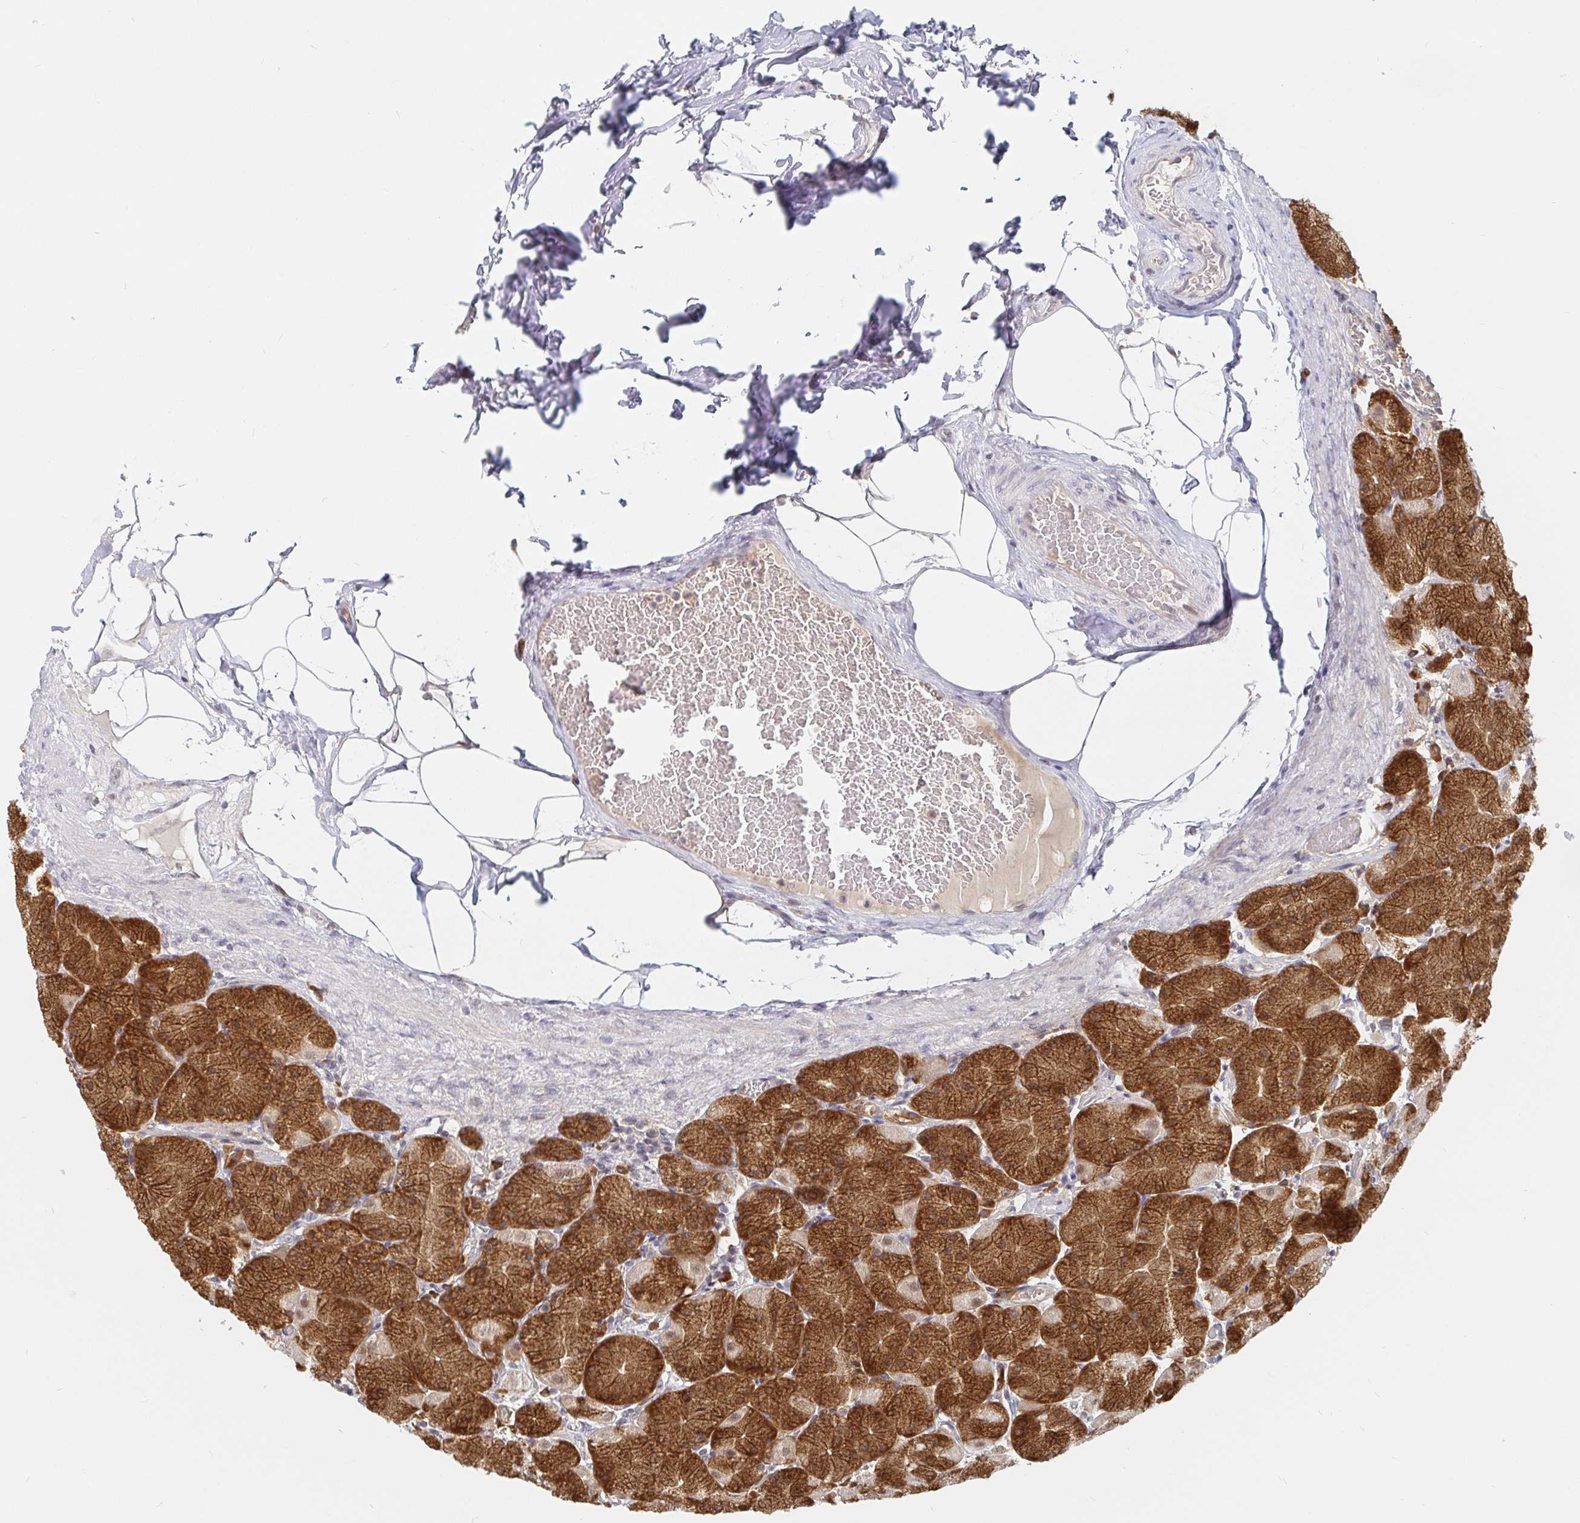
{"staining": {"intensity": "strong", "quantity": ">75%", "location": "cytoplasmic/membranous,nuclear"}, "tissue": "stomach", "cell_type": "Glandular cells", "image_type": "normal", "snomed": [{"axis": "morphology", "description": "Normal tissue, NOS"}, {"axis": "topography", "description": "Stomach, upper"}], "caption": "A histopathology image of human stomach stained for a protein exhibits strong cytoplasmic/membranous,nuclear brown staining in glandular cells.", "gene": "ALG1L2", "patient": {"sex": "female", "age": 56}}